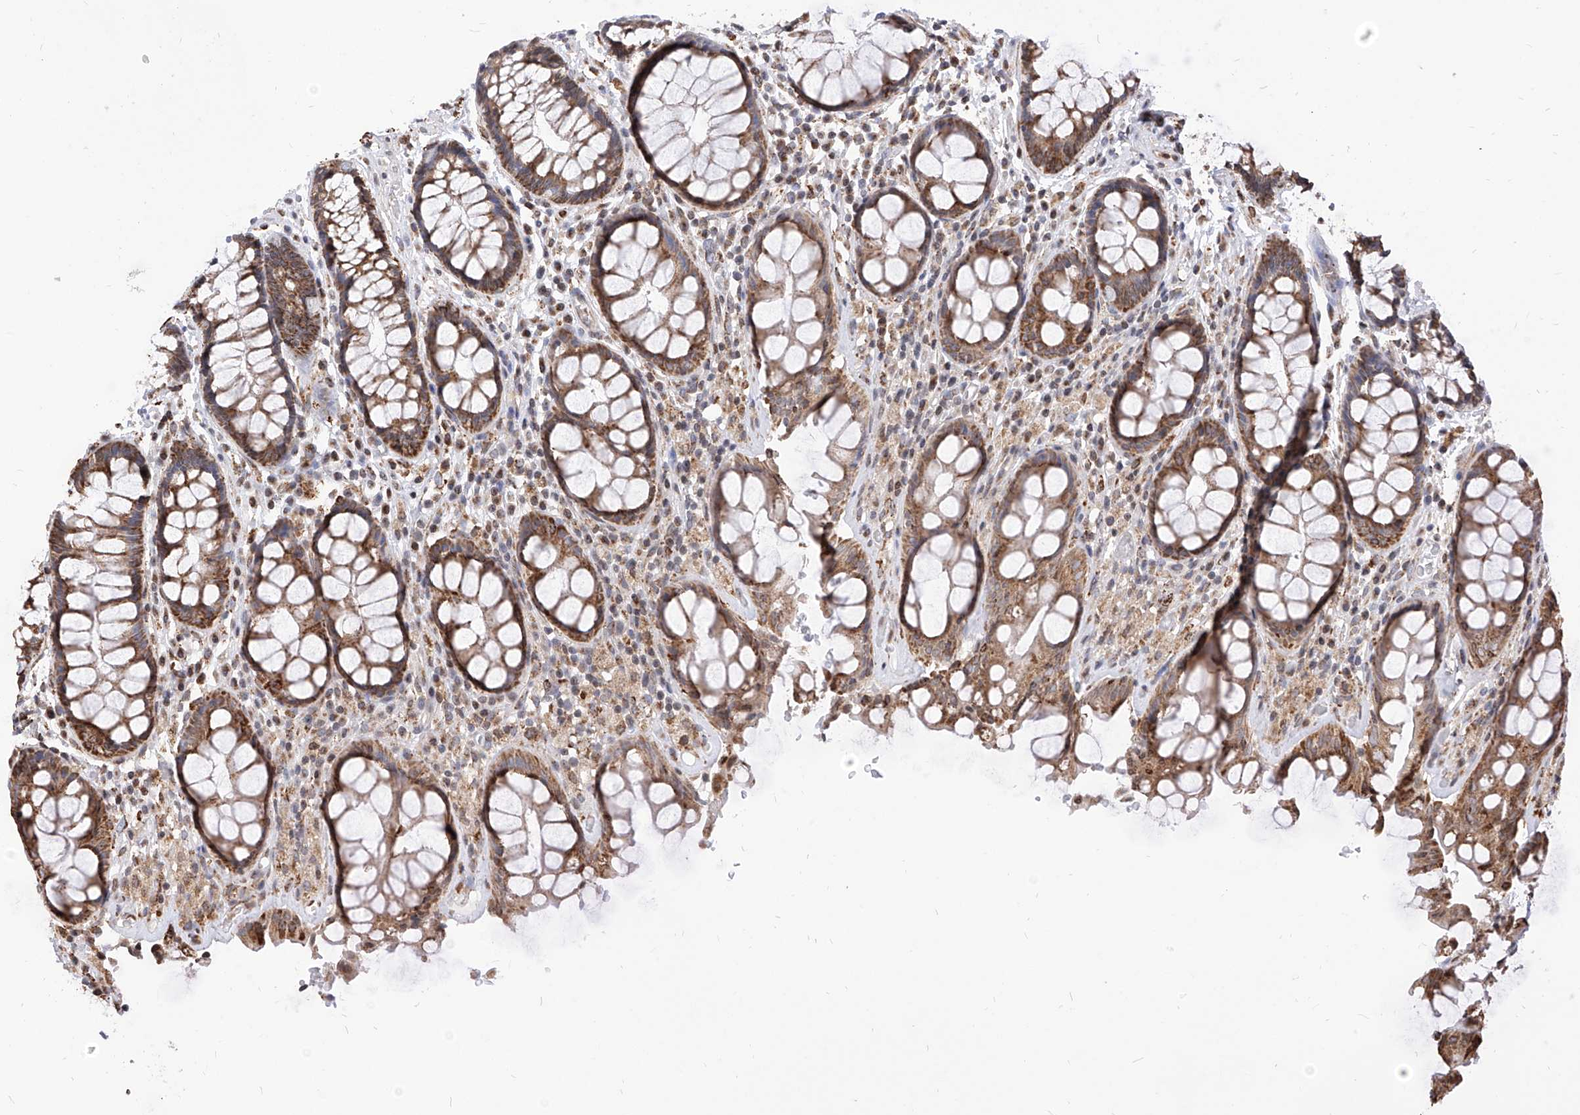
{"staining": {"intensity": "moderate", "quantity": ">75%", "location": "cytoplasmic/membranous"}, "tissue": "rectum", "cell_type": "Glandular cells", "image_type": "normal", "snomed": [{"axis": "morphology", "description": "Normal tissue, NOS"}, {"axis": "topography", "description": "Rectum"}], "caption": "Glandular cells show medium levels of moderate cytoplasmic/membranous positivity in approximately >75% of cells in benign rectum.", "gene": "TTLL8", "patient": {"sex": "male", "age": 64}}